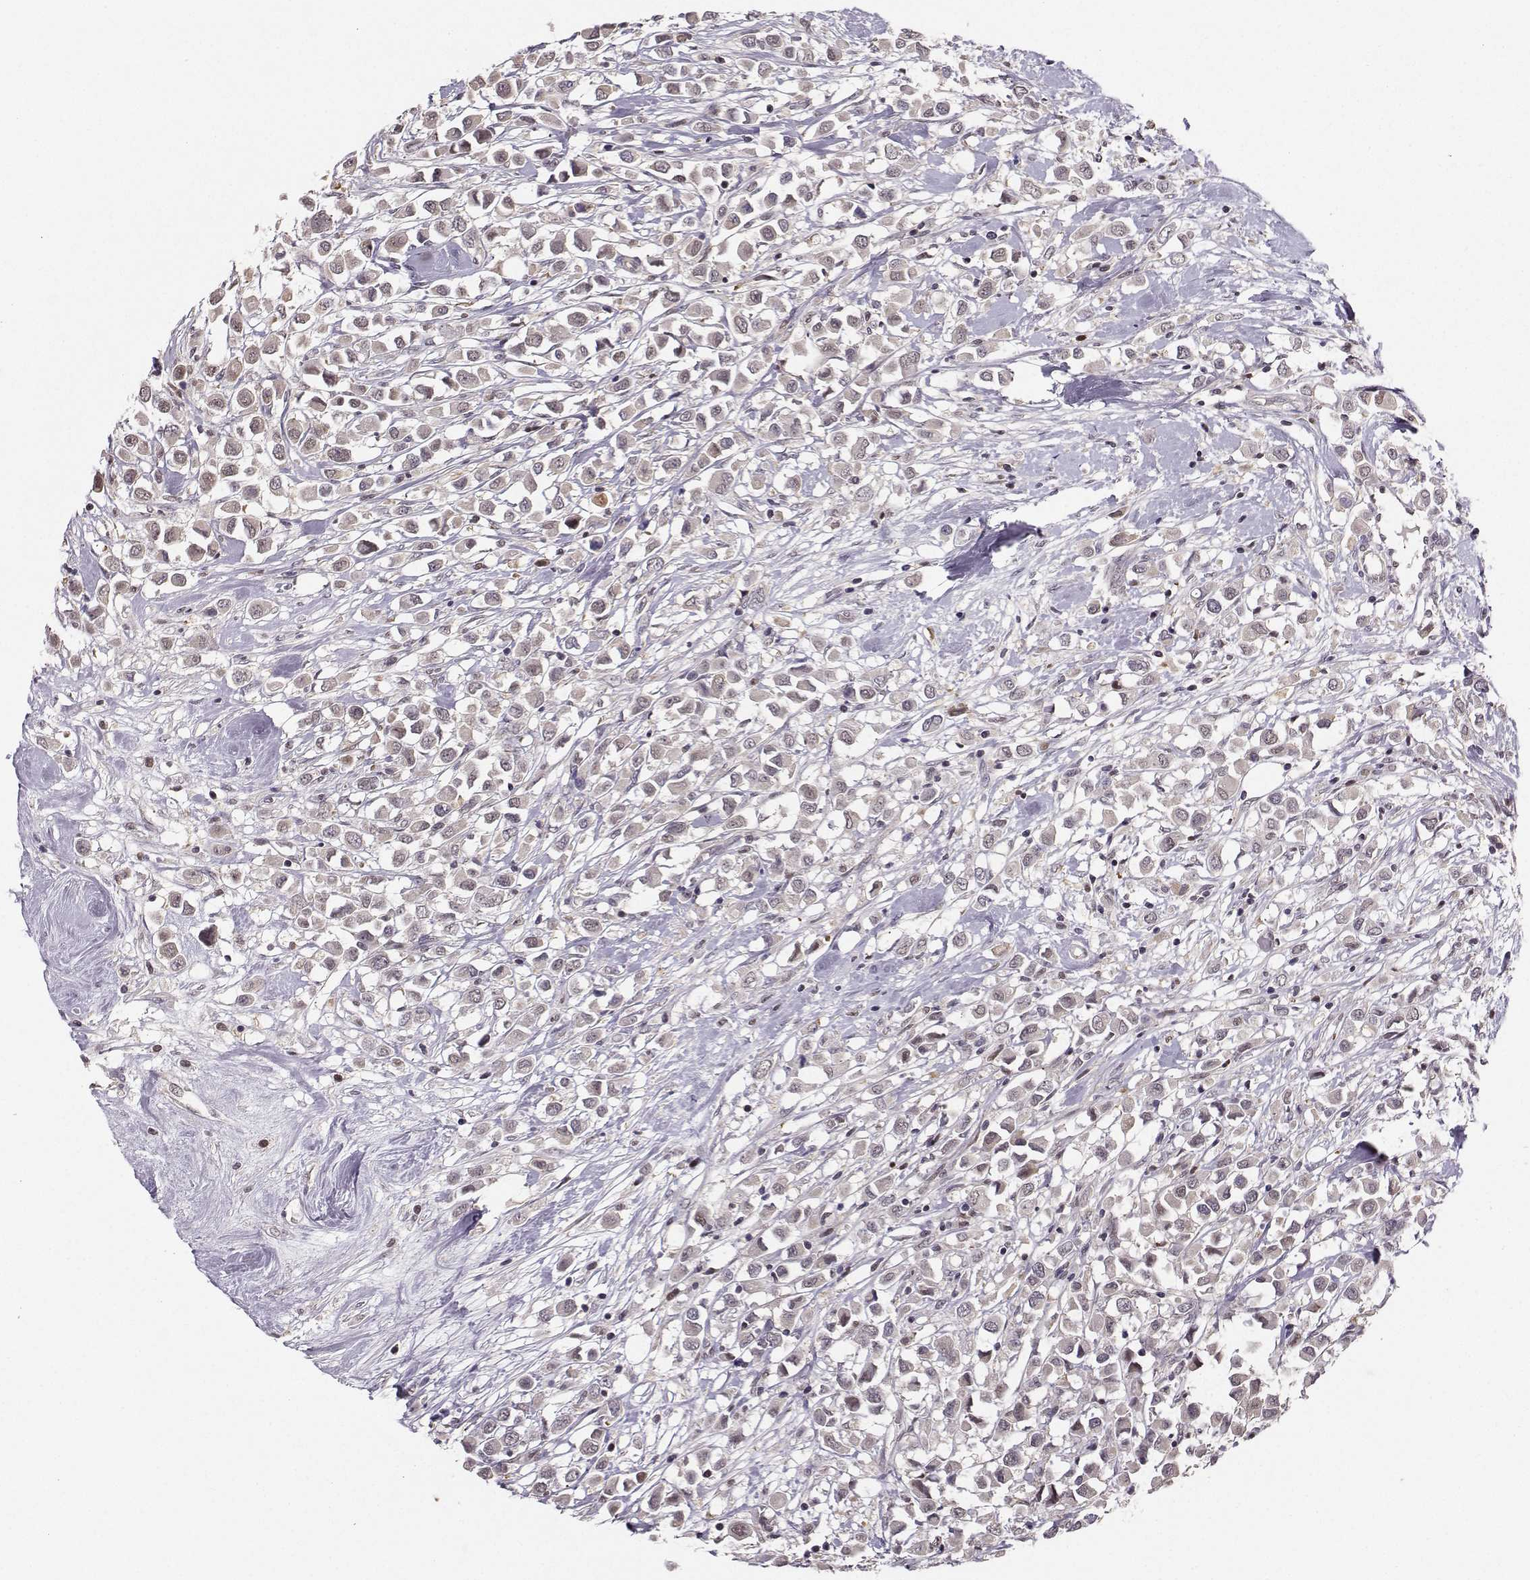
{"staining": {"intensity": "moderate", "quantity": "<25%", "location": "nuclear"}, "tissue": "breast cancer", "cell_type": "Tumor cells", "image_type": "cancer", "snomed": [{"axis": "morphology", "description": "Duct carcinoma"}, {"axis": "topography", "description": "Breast"}], "caption": "Tumor cells demonstrate low levels of moderate nuclear staining in about <25% of cells in human breast cancer (invasive ductal carcinoma).", "gene": "PKP2", "patient": {"sex": "female", "age": 61}}